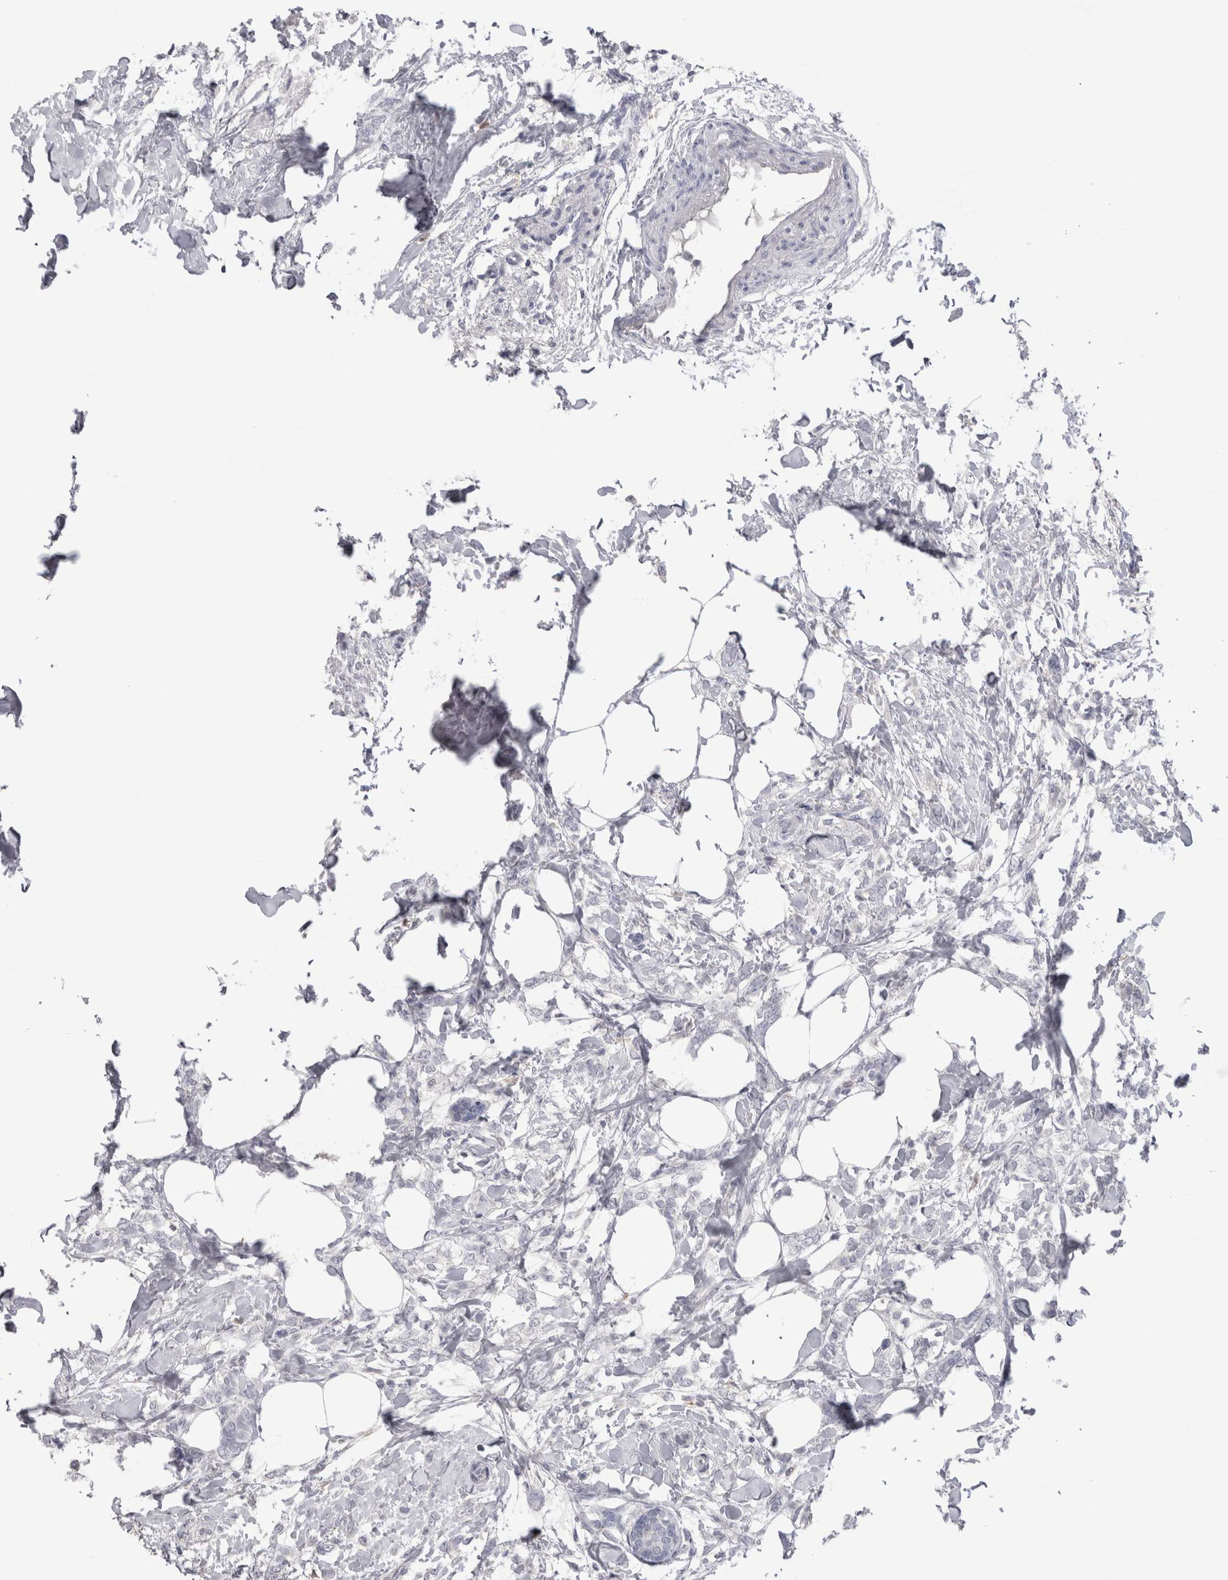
{"staining": {"intensity": "negative", "quantity": "none", "location": "none"}, "tissue": "breast cancer", "cell_type": "Tumor cells", "image_type": "cancer", "snomed": [{"axis": "morphology", "description": "Lobular carcinoma, in situ"}, {"axis": "morphology", "description": "Lobular carcinoma"}, {"axis": "topography", "description": "Breast"}], "caption": "This is a image of immunohistochemistry (IHC) staining of lobular carcinoma in situ (breast), which shows no expression in tumor cells.", "gene": "SUCNR1", "patient": {"sex": "female", "age": 41}}